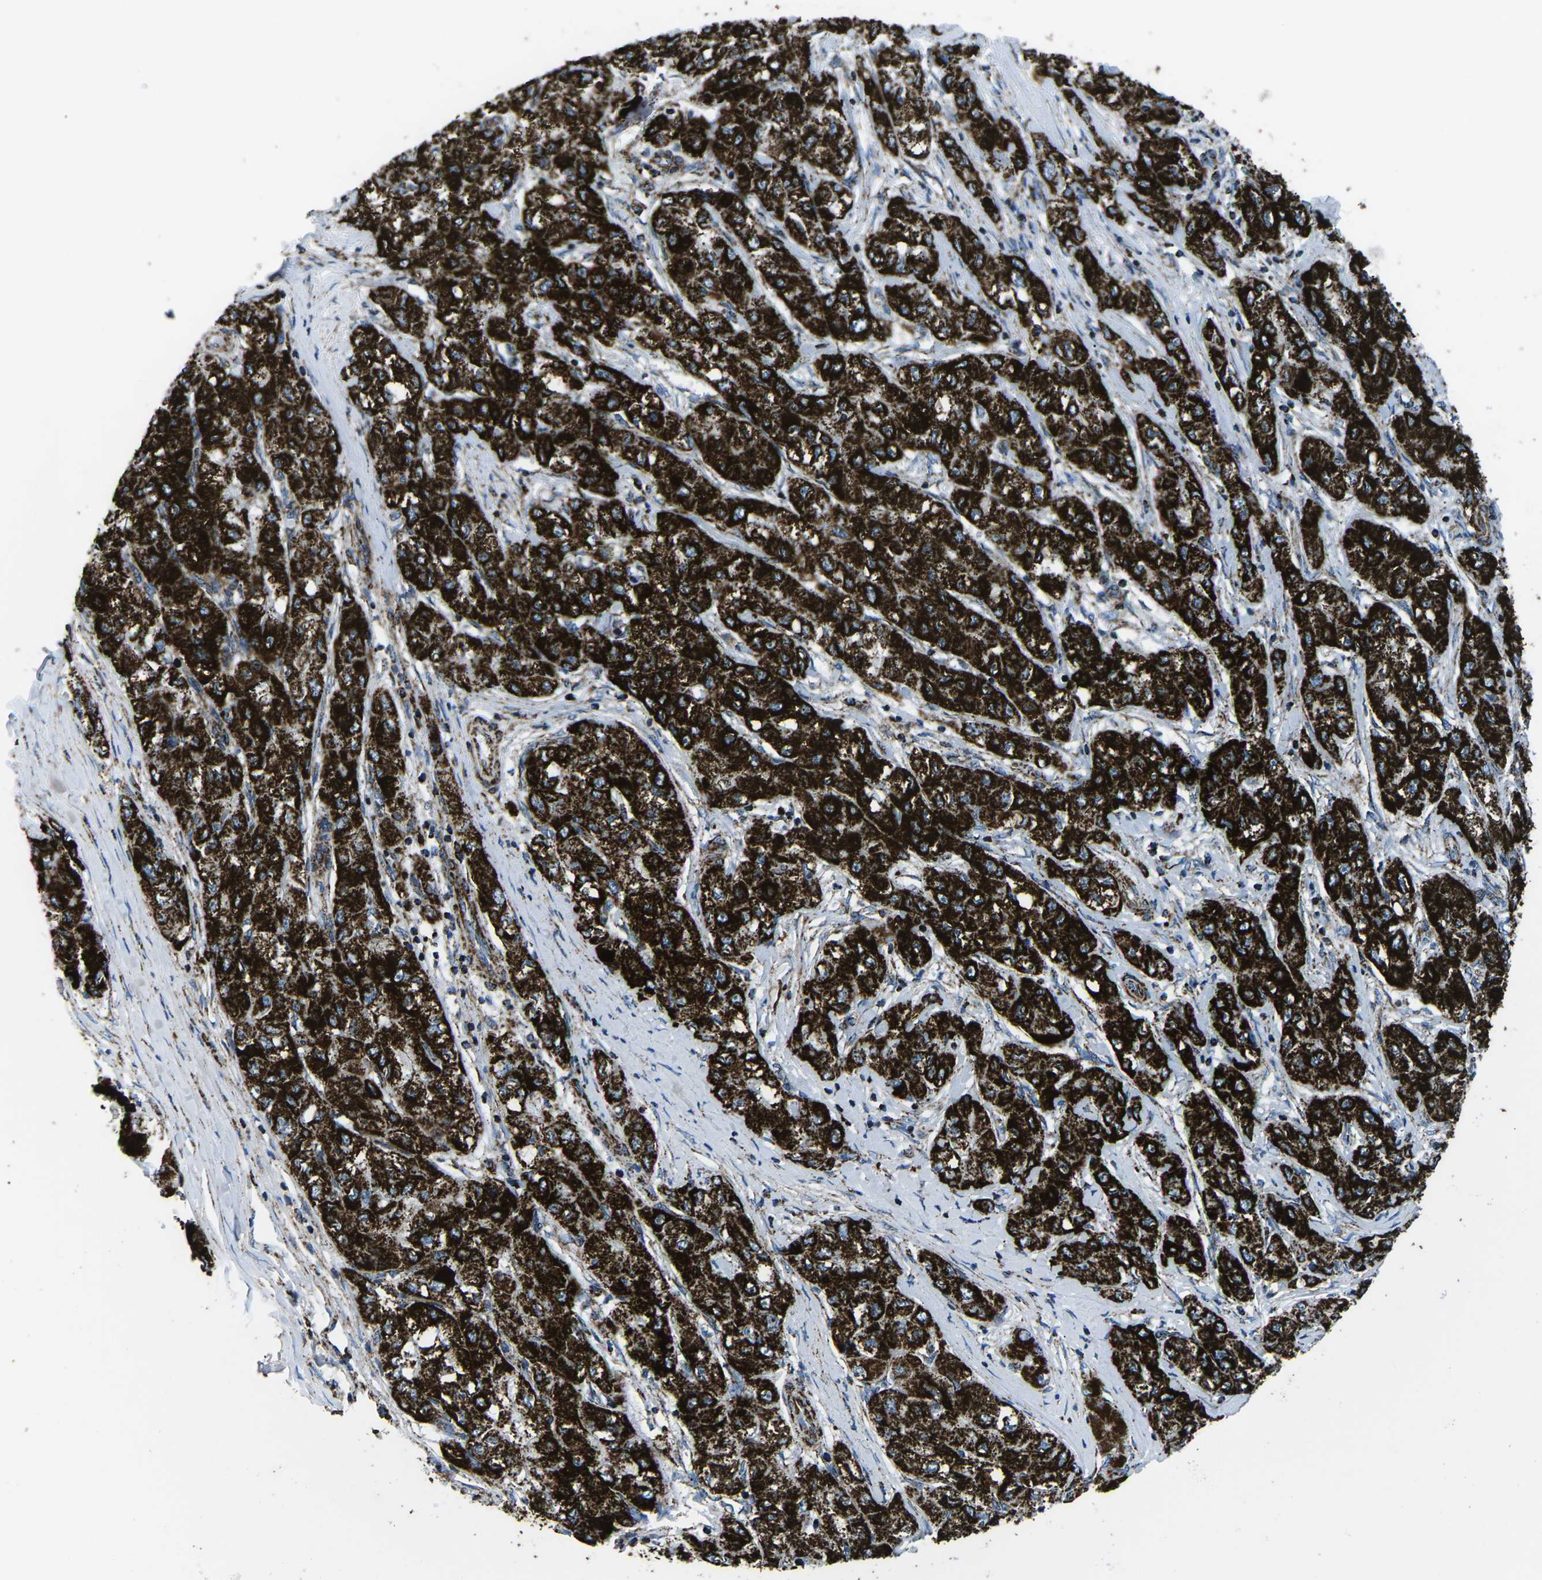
{"staining": {"intensity": "strong", "quantity": ">75%", "location": "cytoplasmic/membranous"}, "tissue": "liver cancer", "cell_type": "Tumor cells", "image_type": "cancer", "snomed": [{"axis": "morphology", "description": "Carcinoma, Hepatocellular, NOS"}, {"axis": "topography", "description": "Liver"}], "caption": "Hepatocellular carcinoma (liver) tissue displays strong cytoplasmic/membranous positivity in approximately >75% of tumor cells, visualized by immunohistochemistry.", "gene": "MT-CO2", "patient": {"sex": "male", "age": 80}}